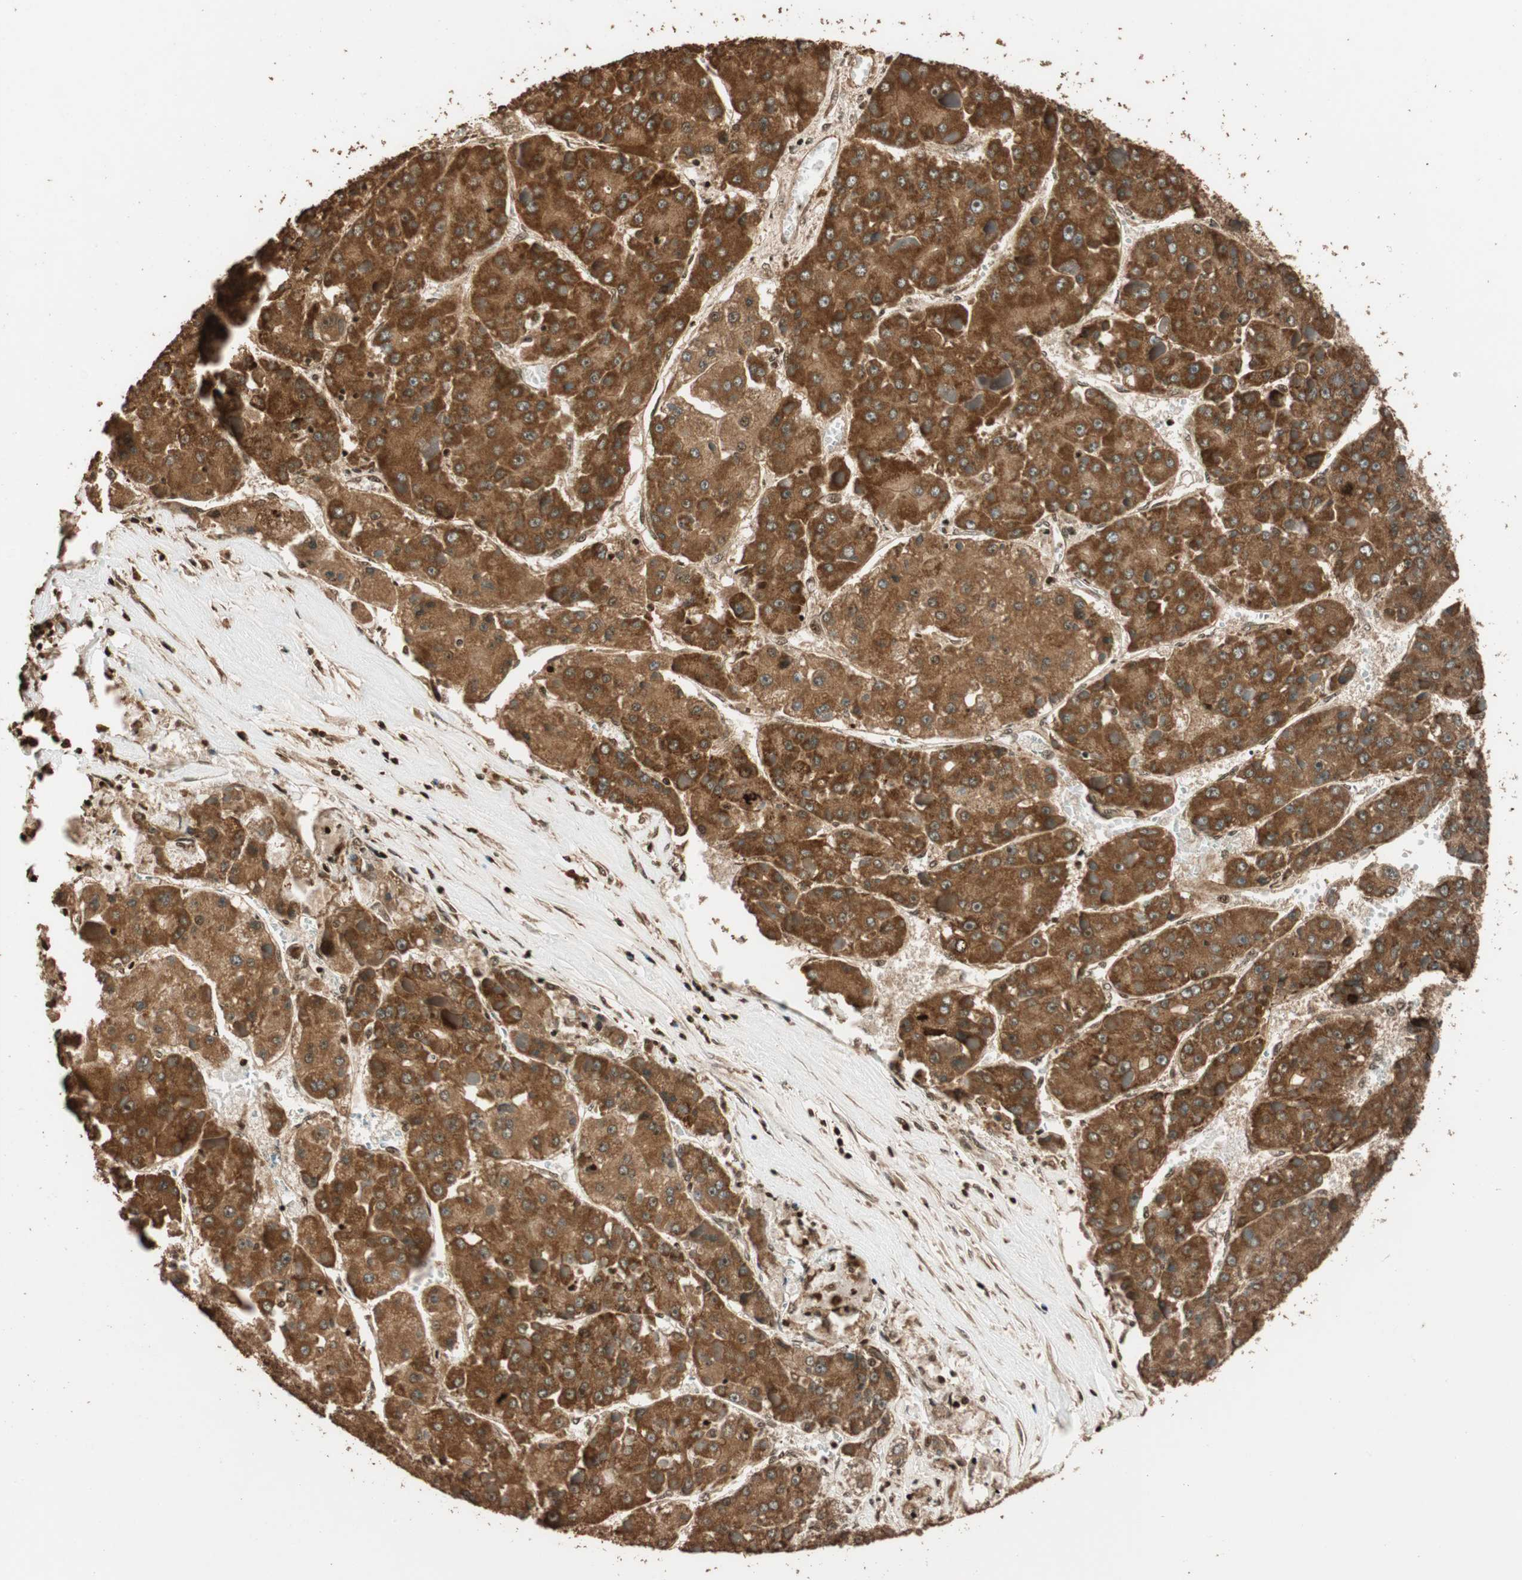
{"staining": {"intensity": "strong", "quantity": ">75%", "location": "cytoplasmic/membranous"}, "tissue": "liver cancer", "cell_type": "Tumor cells", "image_type": "cancer", "snomed": [{"axis": "morphology", "description": "Carcinoma, Hepatocellular, NOS"}, {"axis": "topography", "description": "Liver"}], "caption": "DAB (3,3'-diaminobenzidine) immunohistochemical staining of hepatocellular carcinoma (liver) demonstrates strong cytoplasmic/membranous protein positivity in approximately >75% of tumor cells. Using DAB (brown) and hematoxylin (blue) stains, captured at high magnification using brightfield microscopy.", "gene": "ALKBH5", "patient": {"sex": "female", "age": 73}}